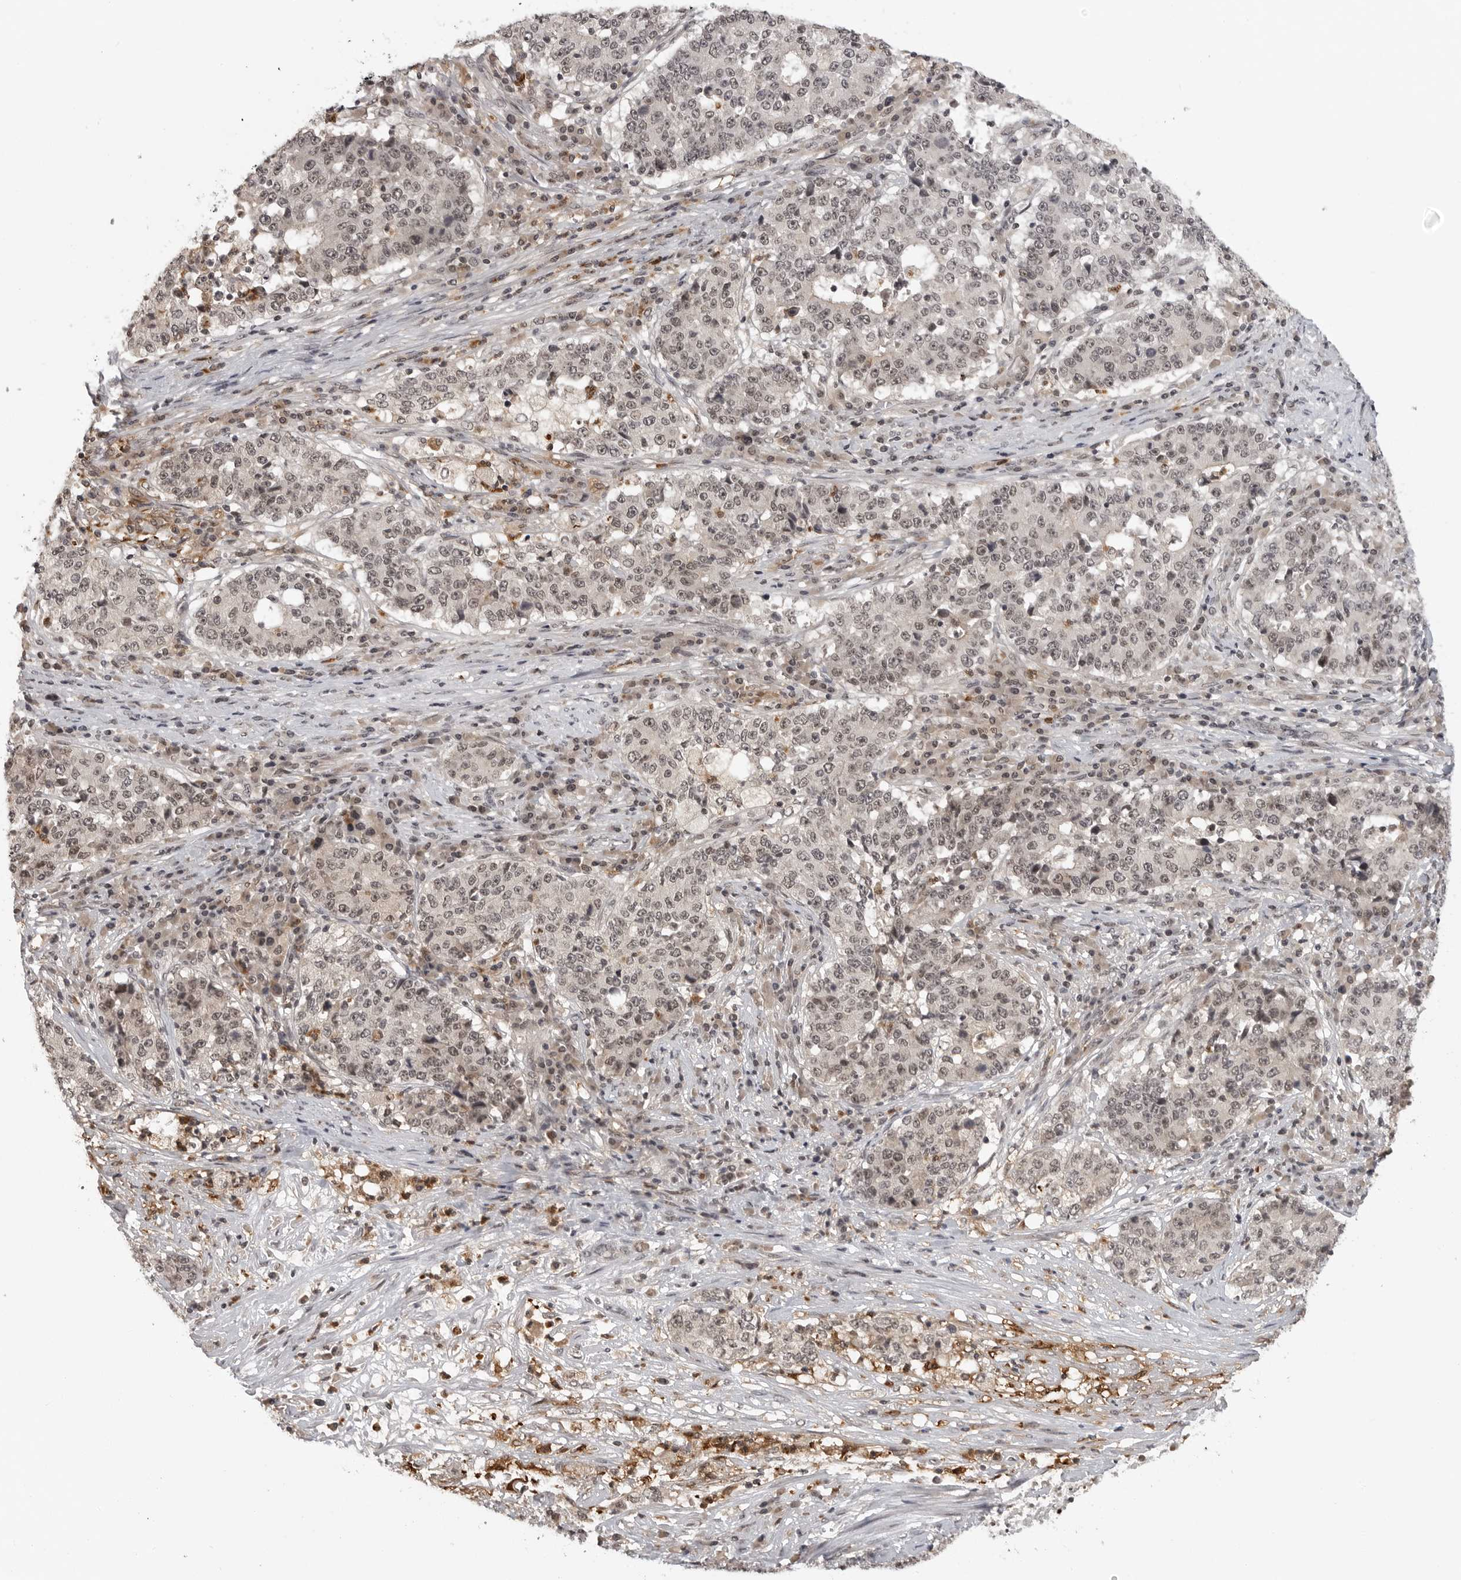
{"staining": {"intensity": "weak", "quantity": "25%-75%", "location": "nuclear"}, "tissue": "stomach cancer", "cell_type": "Tumor cells", "image_type": "cancer", "snomed": [{"axis": "morphology", "description": "Adenocarcinoma, NOS"}, {"axis": "topography", "description": "Stomach"}], "caption": "The micrograph shows a brown stain indicating the presence of a protein in the nuclear of tumor cells in stomach cancer.", "gene": "PEG3", "patient": {"sex": "male", "age": 59}}